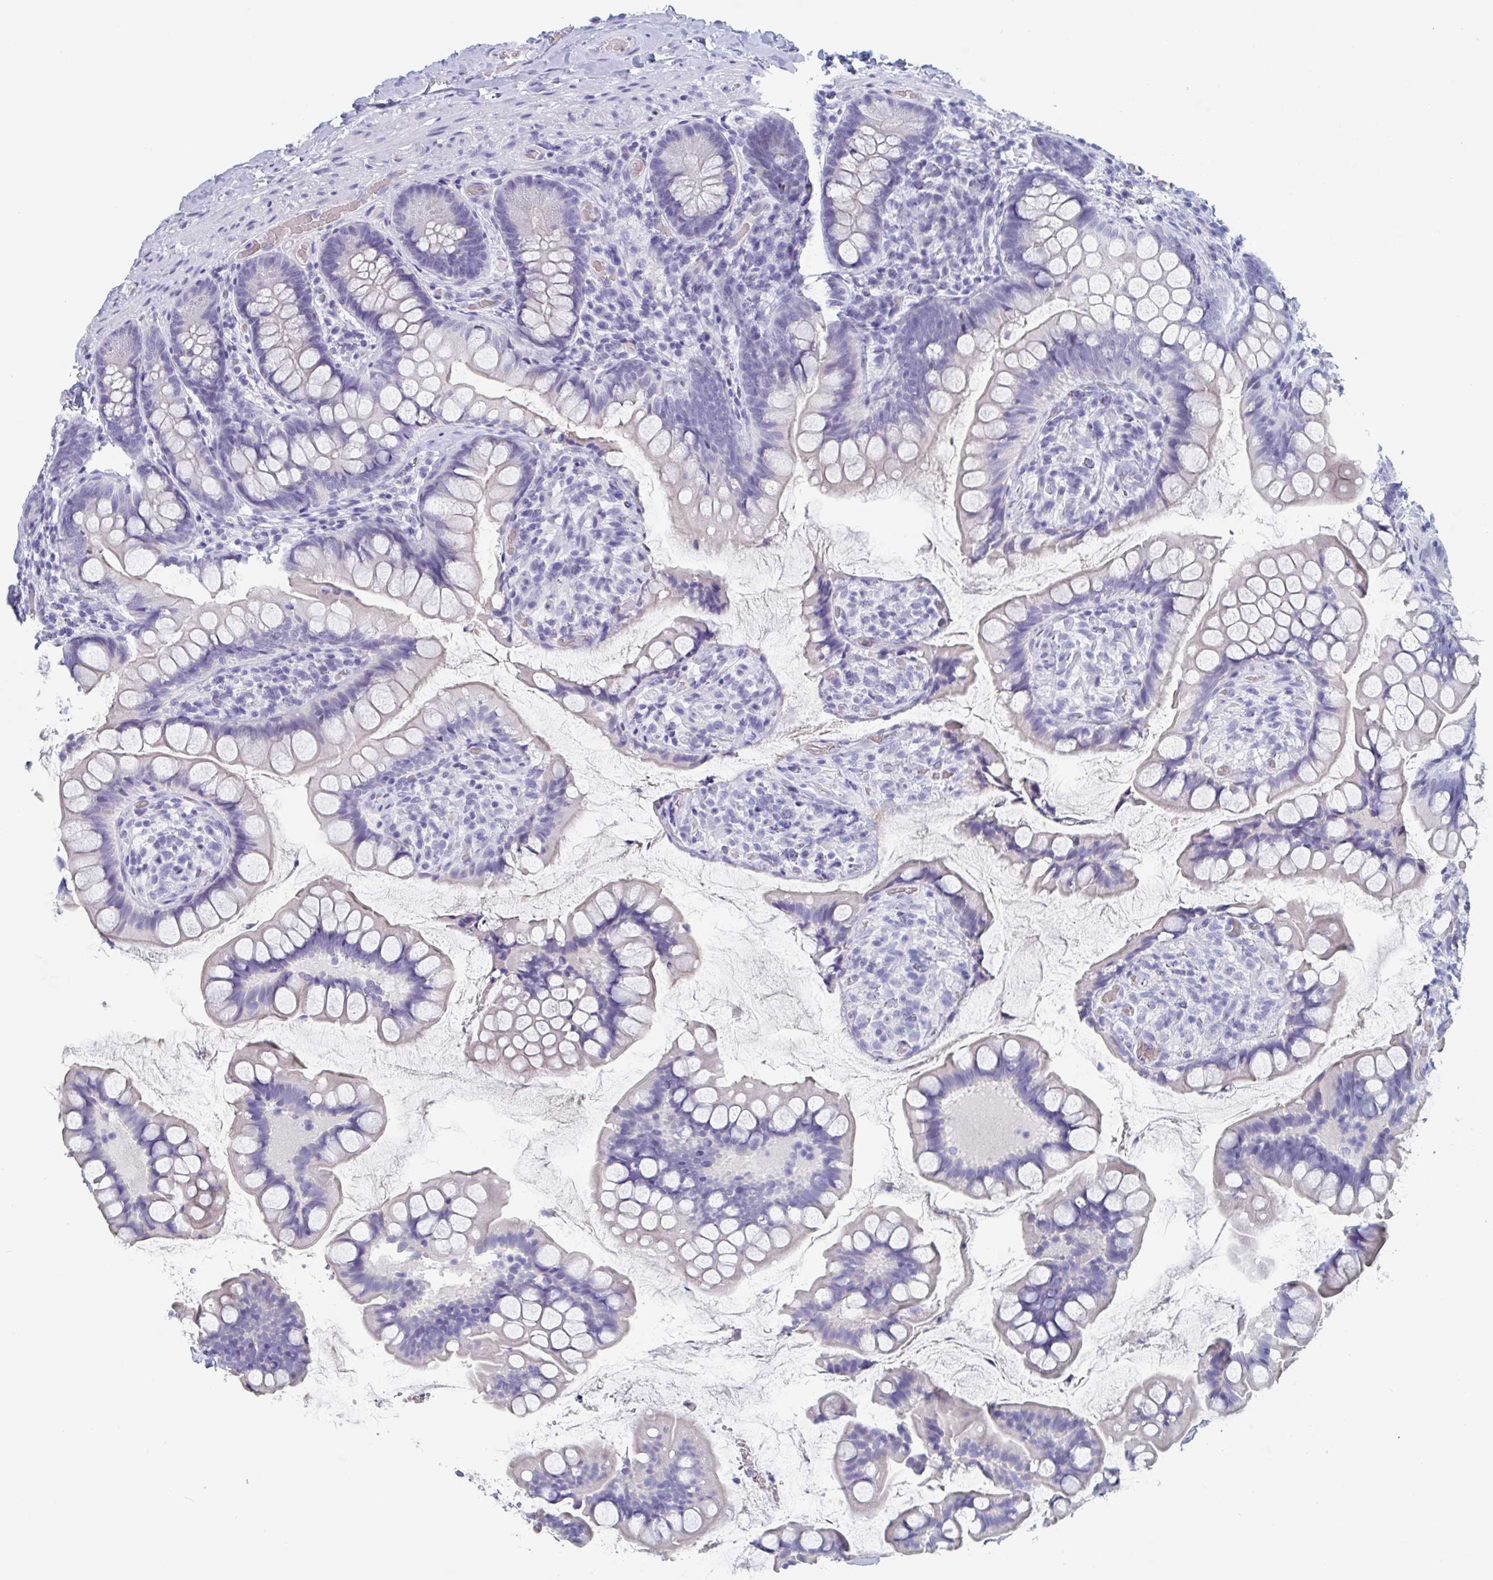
{"staining": {"intensity": "negative", "quantity": "none", "location": "none"}, "tissue": "small intestine", "cell_type": "Glandular cells", "image_type": "normal", "snomed": [{"axis": "morphology", "description": "Normal tissue, NOS"}, {"axis": "topography", "description": "Small intestine"}], "caption": "Glandular cells are negative for brown protein staining in unremarkable small intestine. The staining was performed using DAB to visualize the protein expression in brown, while the nuclei were stained in blue with hematoxylin (Magnification: 20x).", "gene": "DPEP3", "patient": {"sex": "male", "age": 70}}